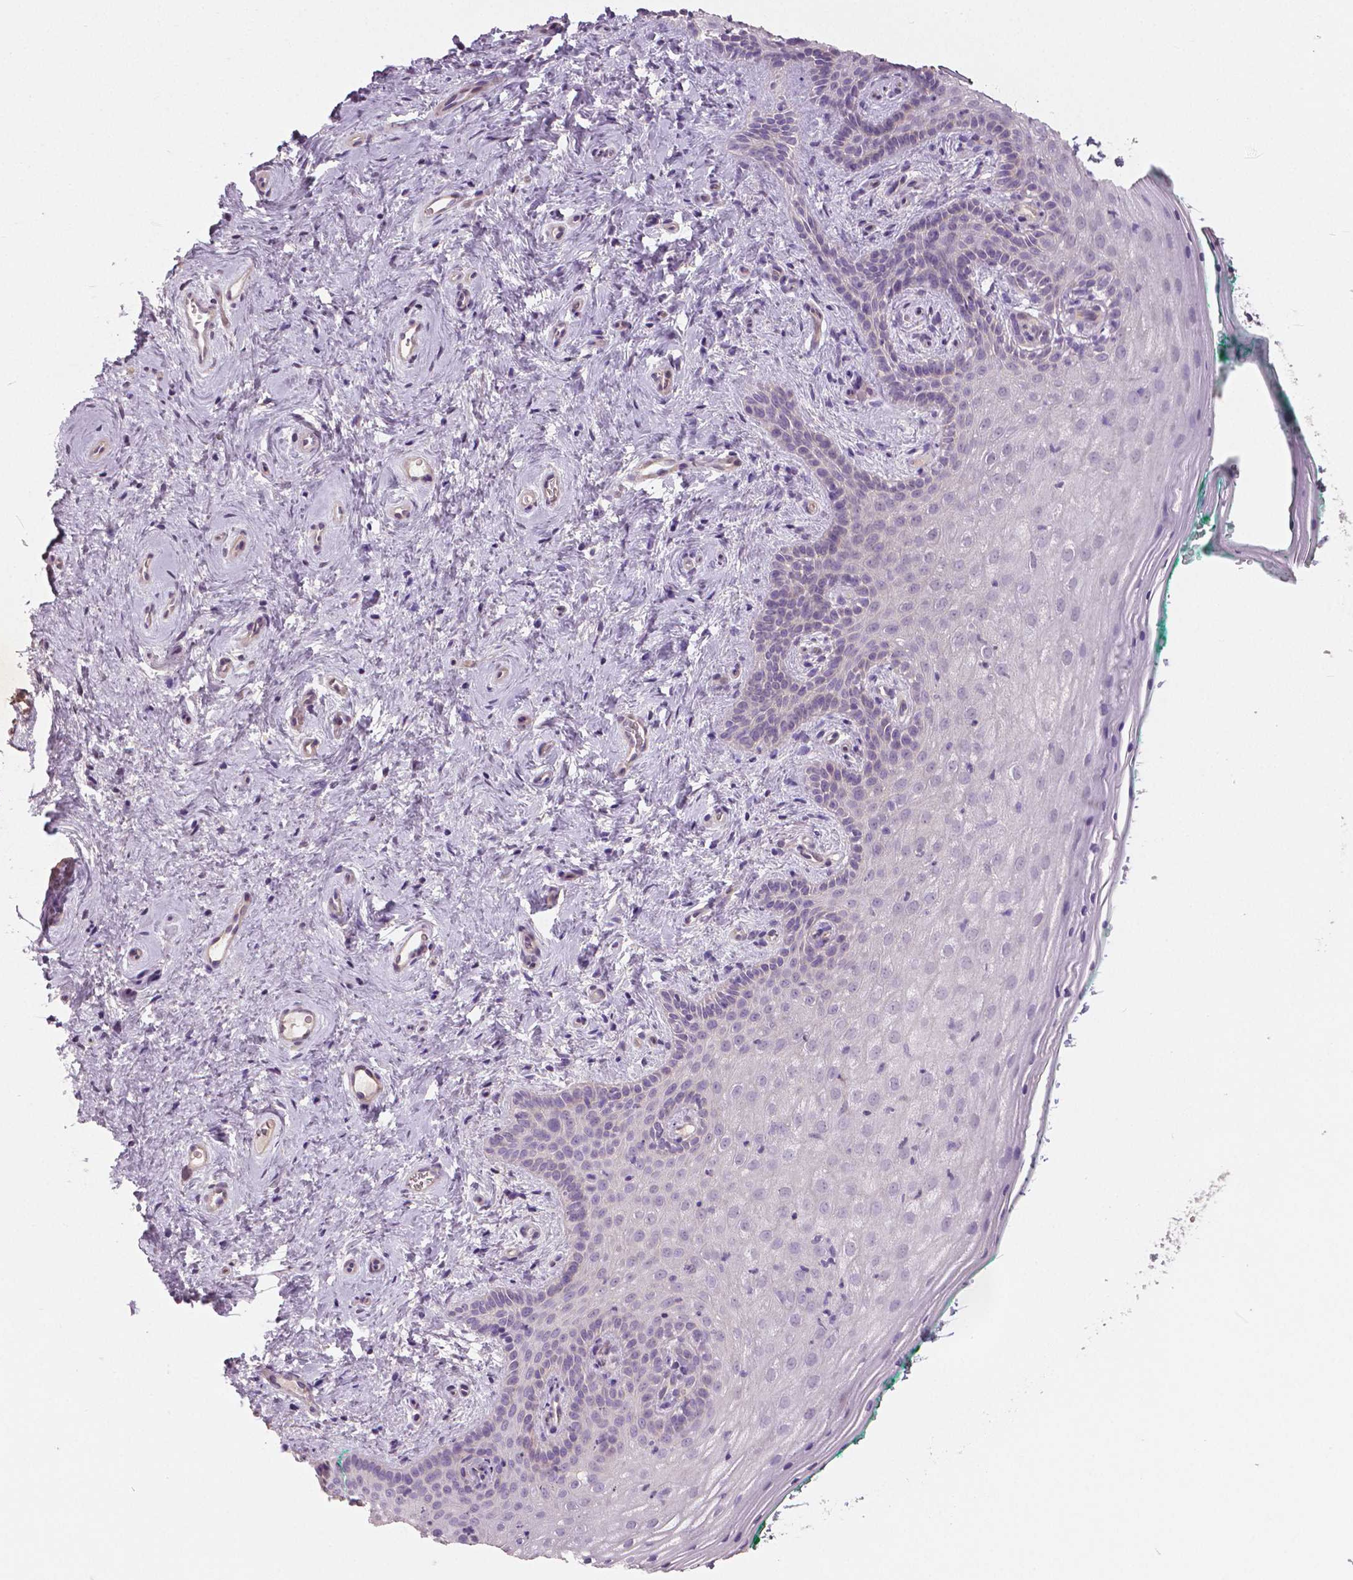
{"staining": {"intensity": "negative", "quantity": "none", "location": "none"}, "tissue": "vagina", "cell_type": "Squamous epithelial cells", "image_type": "normal", "snomed": [{"axis": "morphology", "description": "Normal tissue, NOS"}, {"axis": "topography", "description": "Vagina"}], "caption": "Squamous epithelial cells are negative for brown protein staining in normal vagina. (DAB immunohistochemistry (IHC), high magnification).", "gene": "FLT1", "patient": {"sex": "female", "age": 45}}